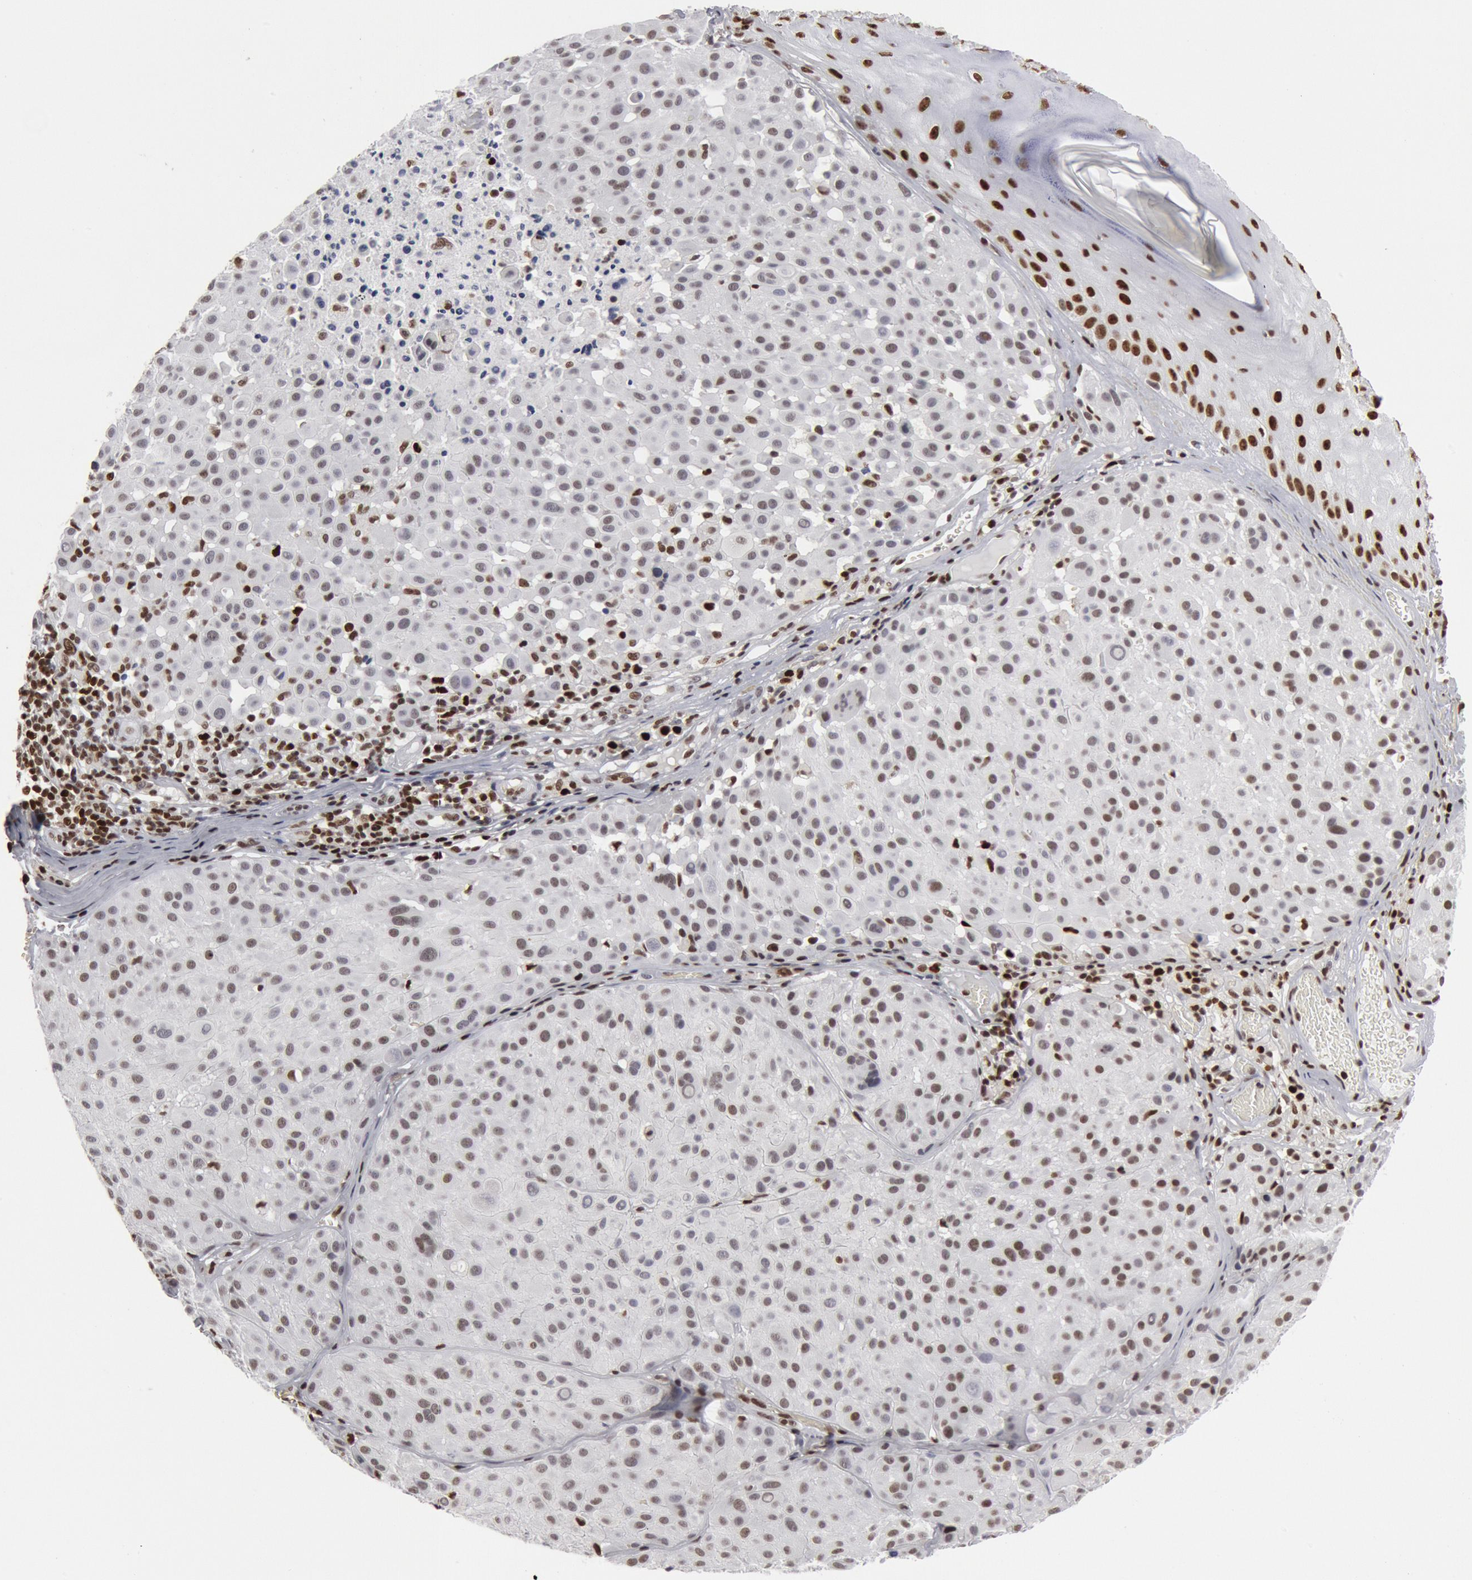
{"staining": {"intensity": "moderate", "quantity": "<25%", "location": "nuclear"}, "tissue": "melanoma", "cell_type": "Tumor cells", "image_type": "cancer", "snomed": [{"axis": "morphology", "description": "Malignant melanoma, NOS"}, {"axis": "topography", "description": "Skin"}], "caption": "Immunohistochemistry (IHC) of human malignant melanoma displays low levels of moderate nuclear expression in about <25% of tumor cells.", "gene": "SUB1", "patient": {"sex": "male", "age": 36}}